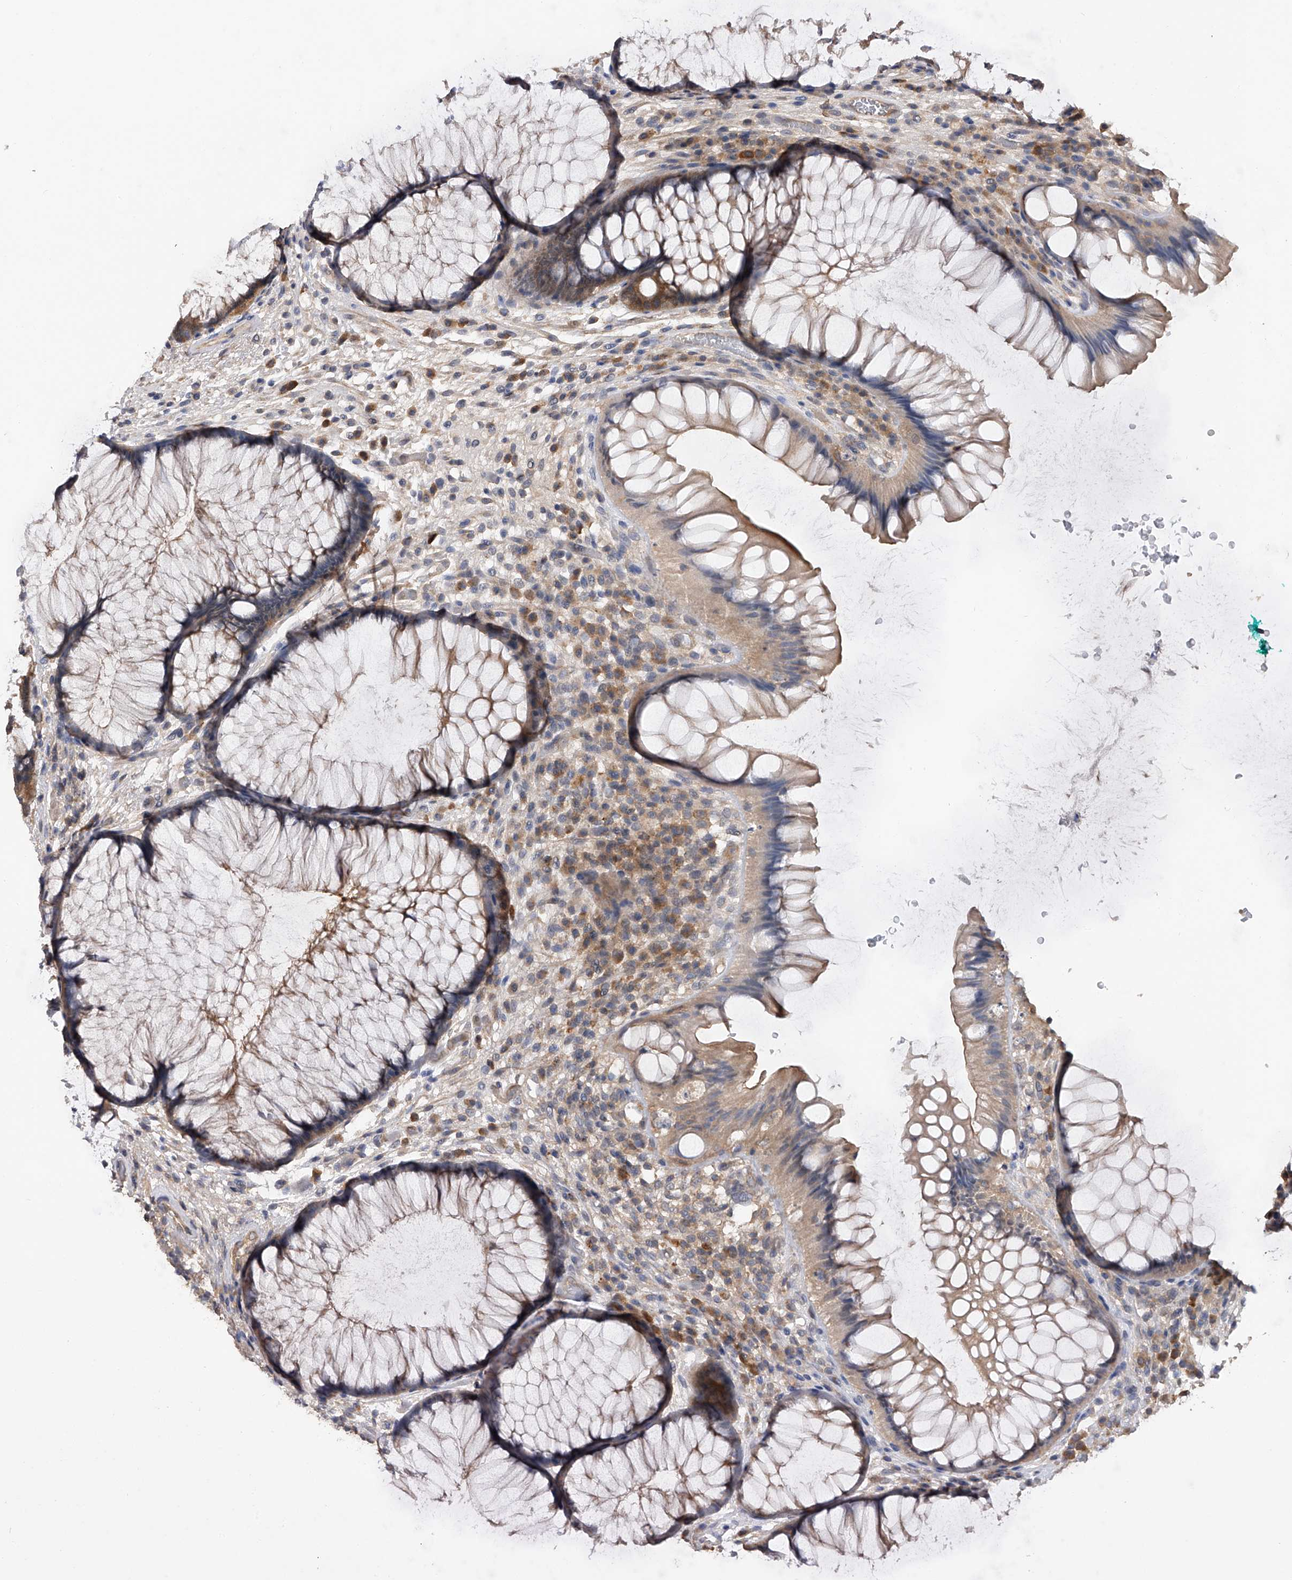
{"staining": {"intensity": "weak", "quantity": "25%-75%", "location": "cytoplasmic/membranous"}, "tissue": "rectum", "cell_type": "Glandular cells", "image_type": "normal", "snomed": [{"axis": "morphology", "description": "Normal tissue, NOS"}, {"axis": "topography", "description": "Rectum"}], "caption": "IHC micrograph of unremarkable human rectum stained for a protein (brown), which displays low levels of weak cytoplasmic/membranous staining in about 25%-75% of glandular cells.", "gene": "CFAP298", "patient": {"sex": "male", "age": 51}}